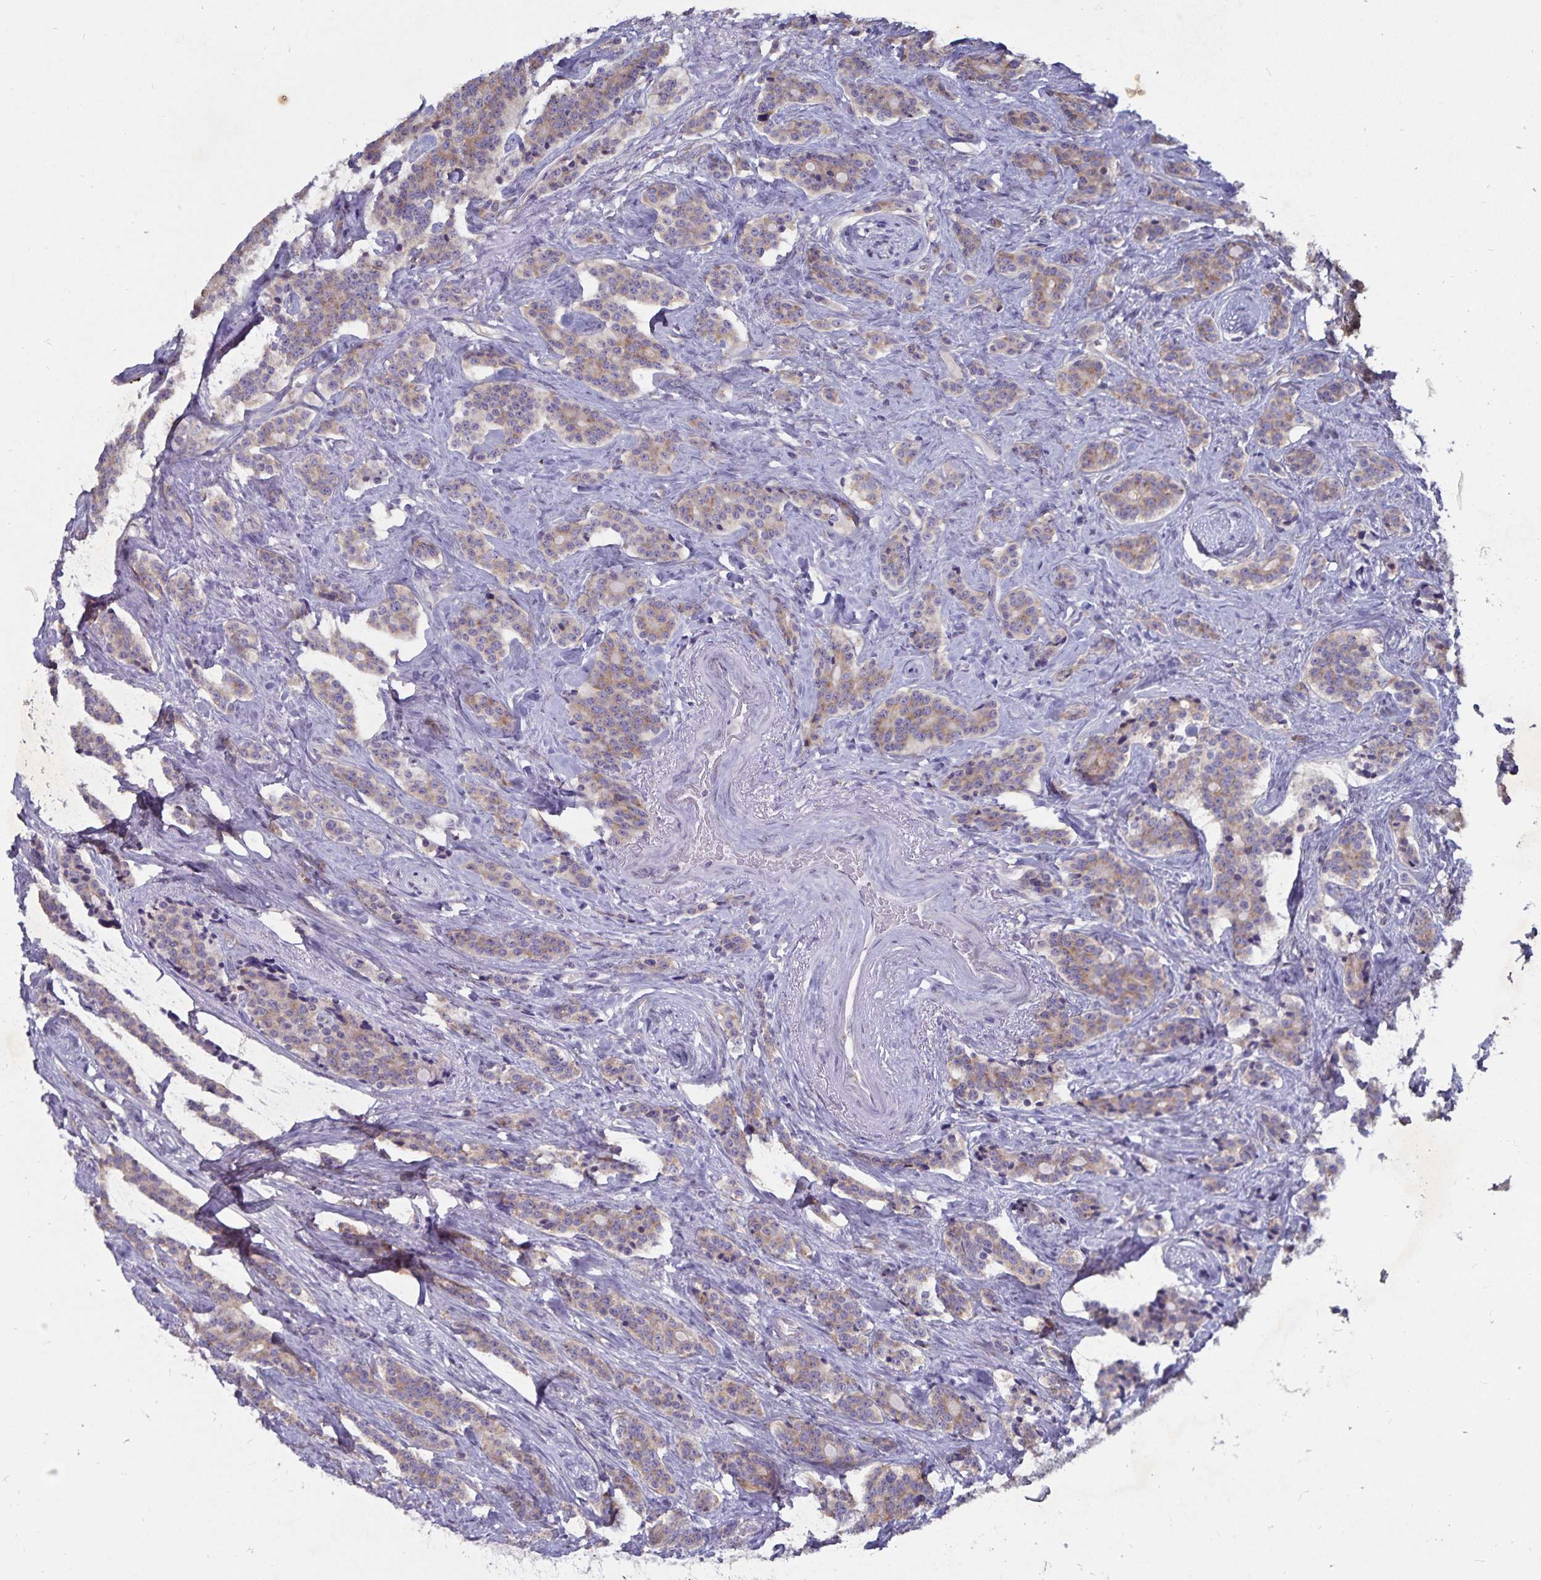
{"staining": {"intensity": "weak", "quantity": ">75%", "location": "cytoplasmic/membranous"}, "tissue": "carcinoid", "cell_type": "Tumor cells", "image_type": "cancer", "snomed": [{"axis": "morphology", "description": "Carcinoid, malignant, NOS"}, {"axis": "topography", "description": "Small intestine"}], "caption": "Immunohistochemistry (IHC) of human carcinoid displays low levels of weak cytoplasmic/membranous expression in approximately >75% of tumor cells.", "gene": "FAM120A", "patient": {"sex": "female", "age": 73}}